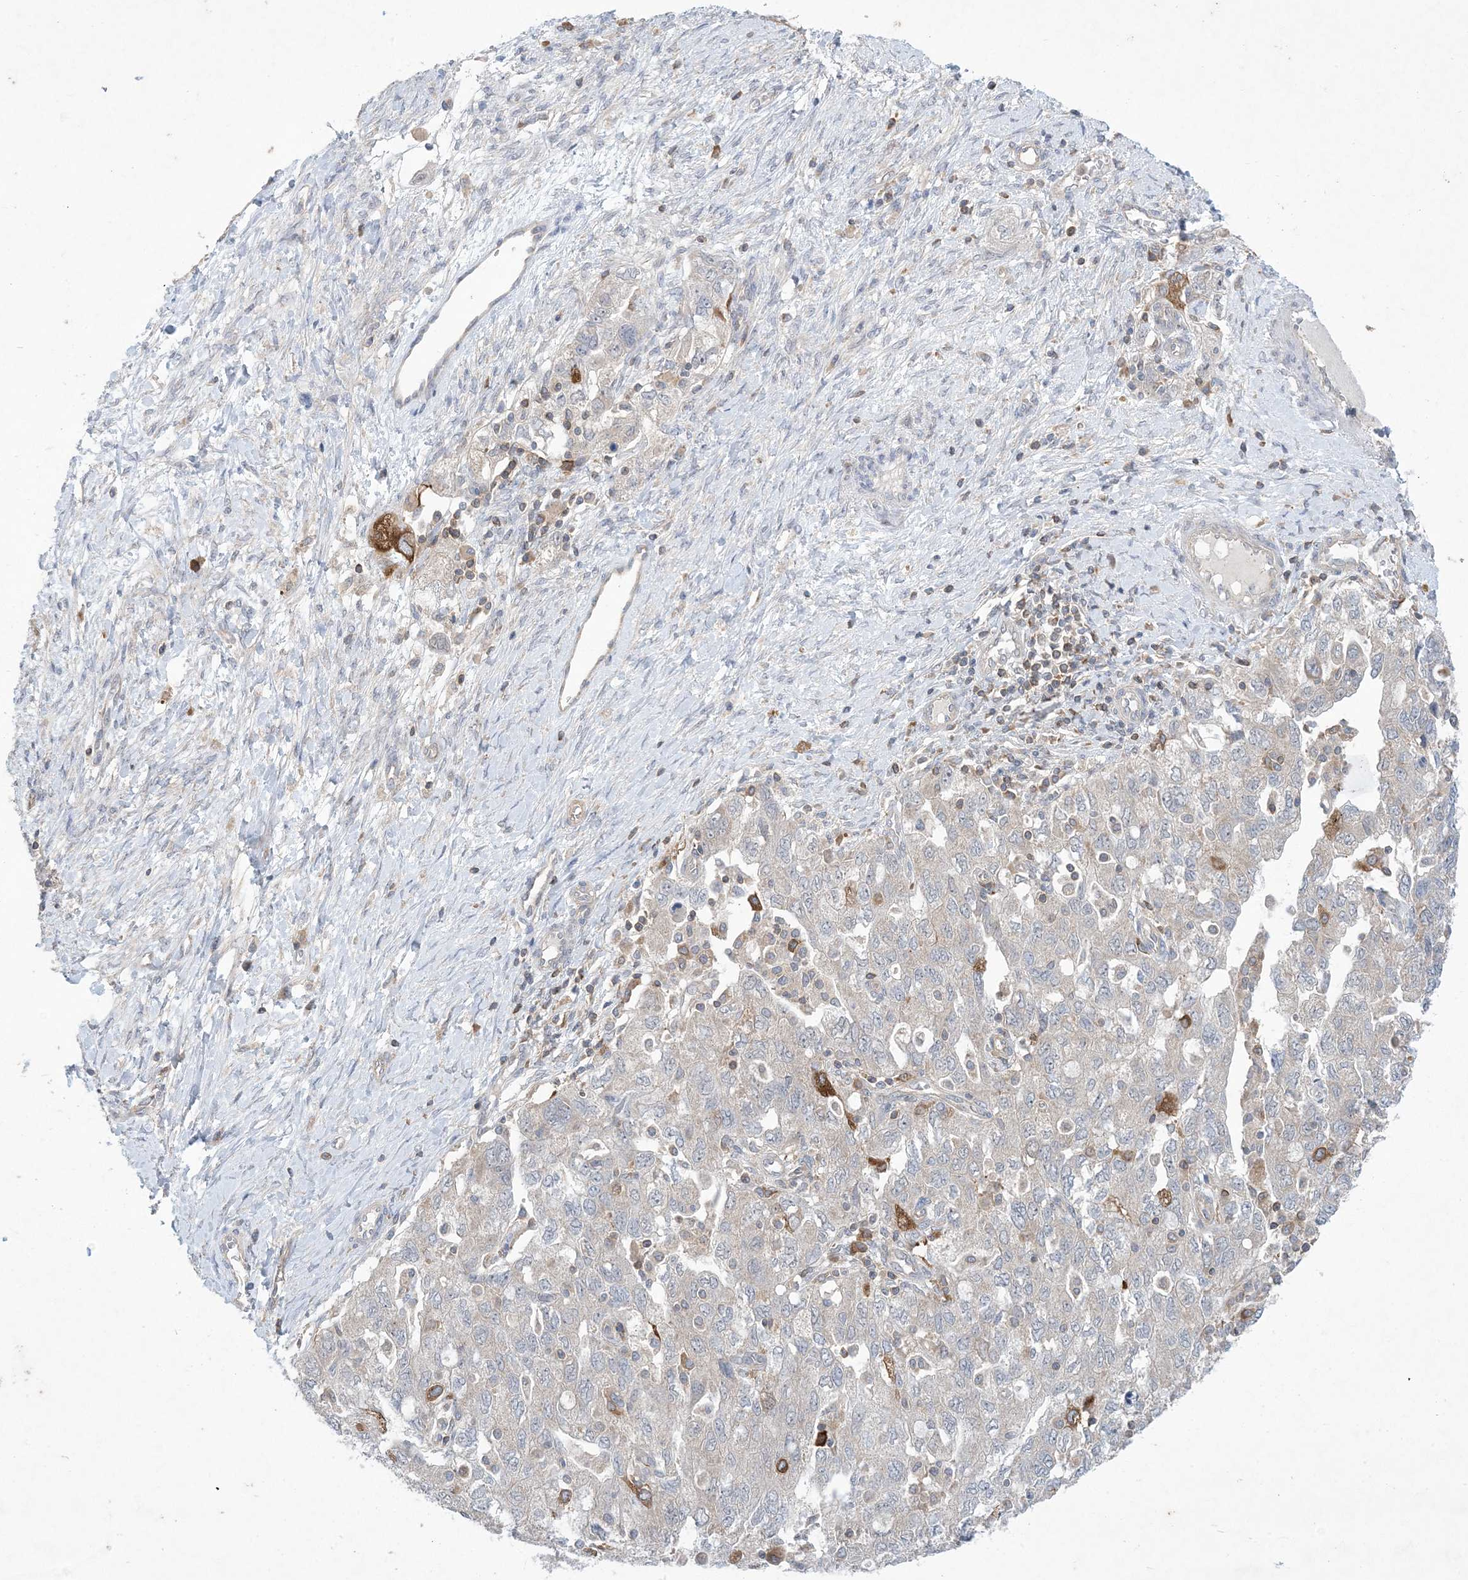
{"staining": {"intensity": "moderate", "quantity": "<25%", "location": "cytoplasmic/membranous"}, "tissue": "ovarian cancer", "cell_type": "Tumor cells", "image_type": "cancer", "snomed": [{"axis": "morphology", "description": "Carcinoma, NOS"}, {"axis": "morphology", "description": "Cystadenocarcinoma, serous, NOS"}, {"axis": "topography", "description": "Ovary"}], "caption": "Human ovarian cancer stained with a brown dye shows moderate cytoplasmic/membranous positive expression in about <25% of tumor cells.", "gene": "AOC1", "patient": {"sex": "female", "age": 69}}